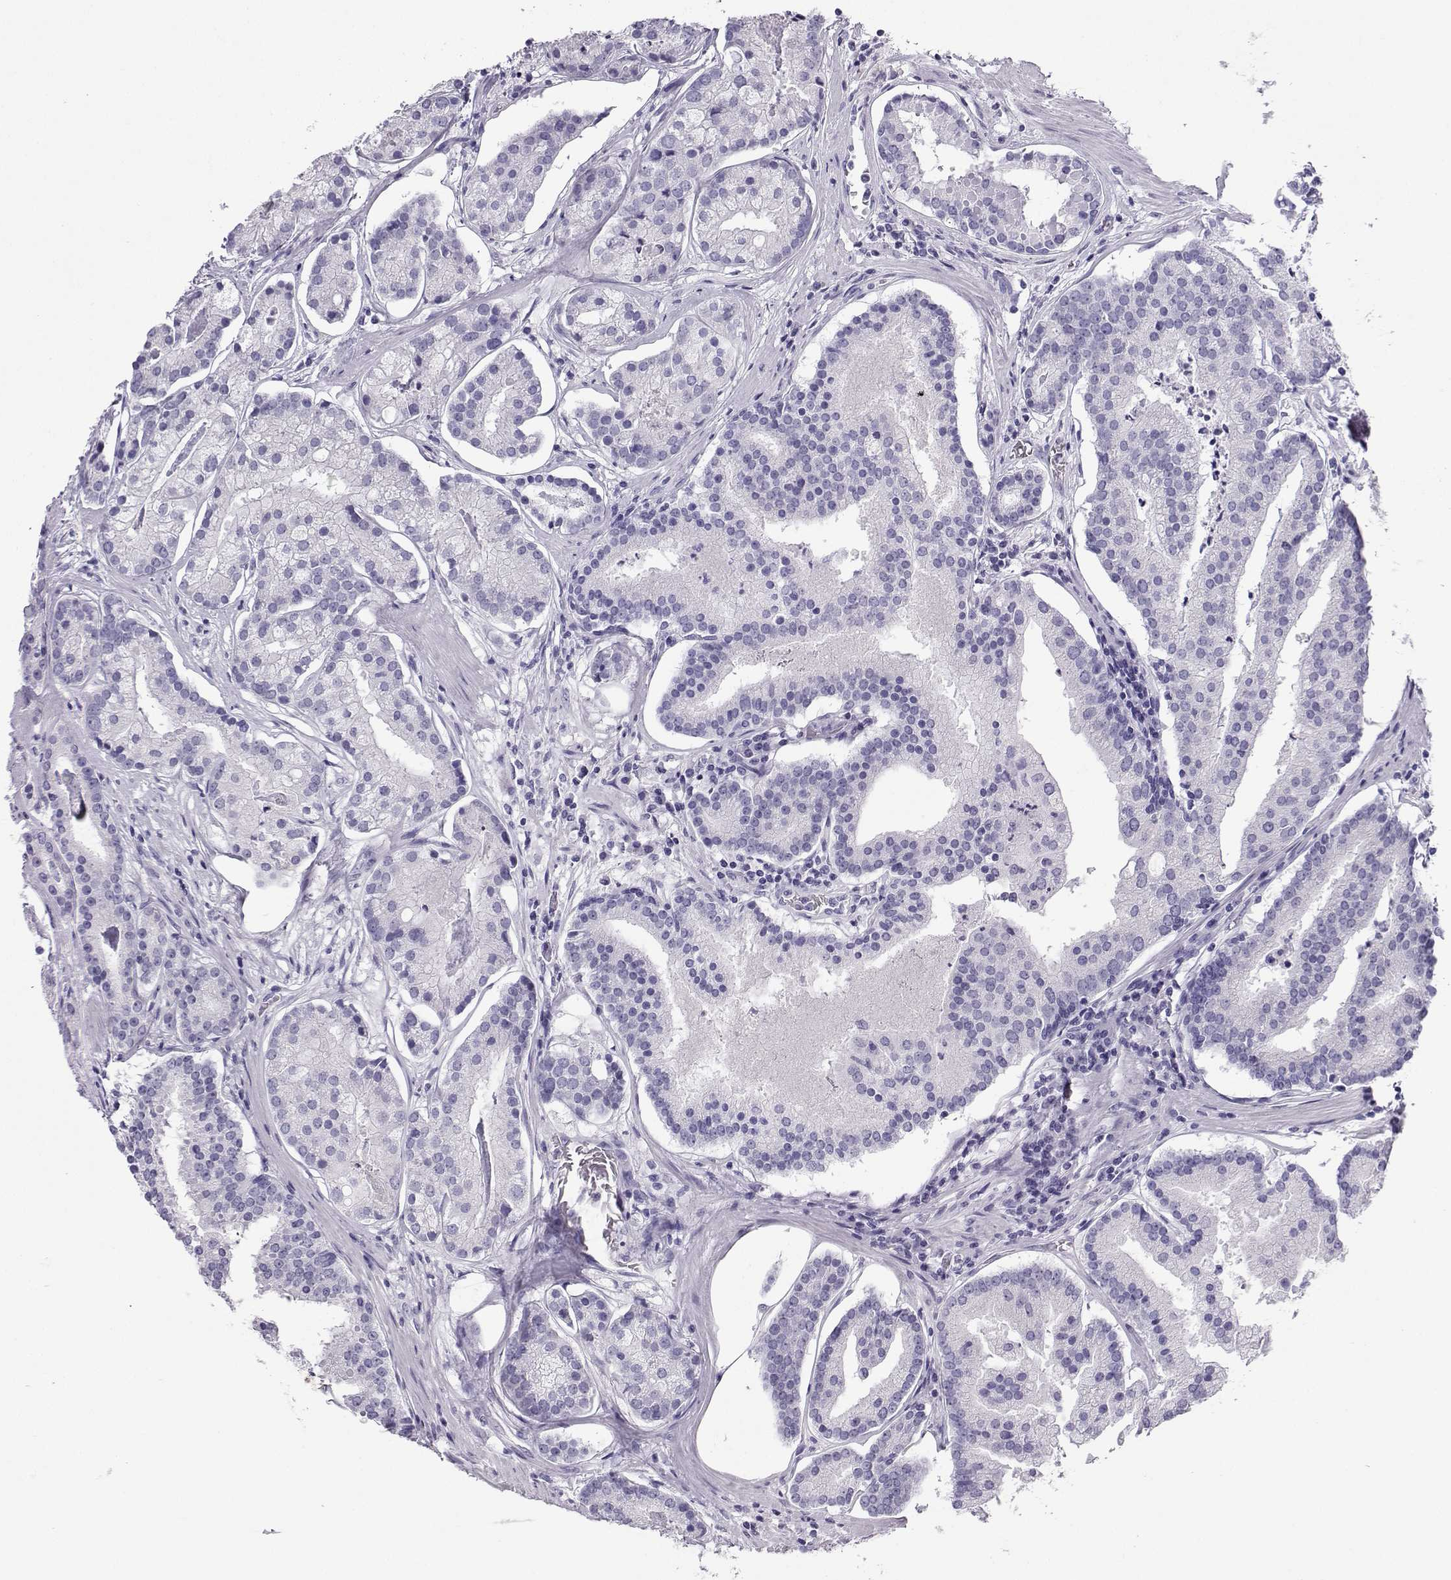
{"staining": {"intensity": "negative", "quantity": "none", "location": "none"}, "tissue": "prostate cancer", "cell_type": "Tumor cells", "image_type": "cancer", "snomed": [{"axis": "morphology", "description": "Adenocarcinoma, NOS"}, {"axis": "topography", "description": "Prostate and seminal vesicle, NOS"}, {"axis": "topography", "description": "Prostate"}], "caption": "Image shows no significant protein positivity in tumor cells of prostate adenocarcinoma.", "gene": "NEFL", "patient": {"sex": "male", "age": 44}}